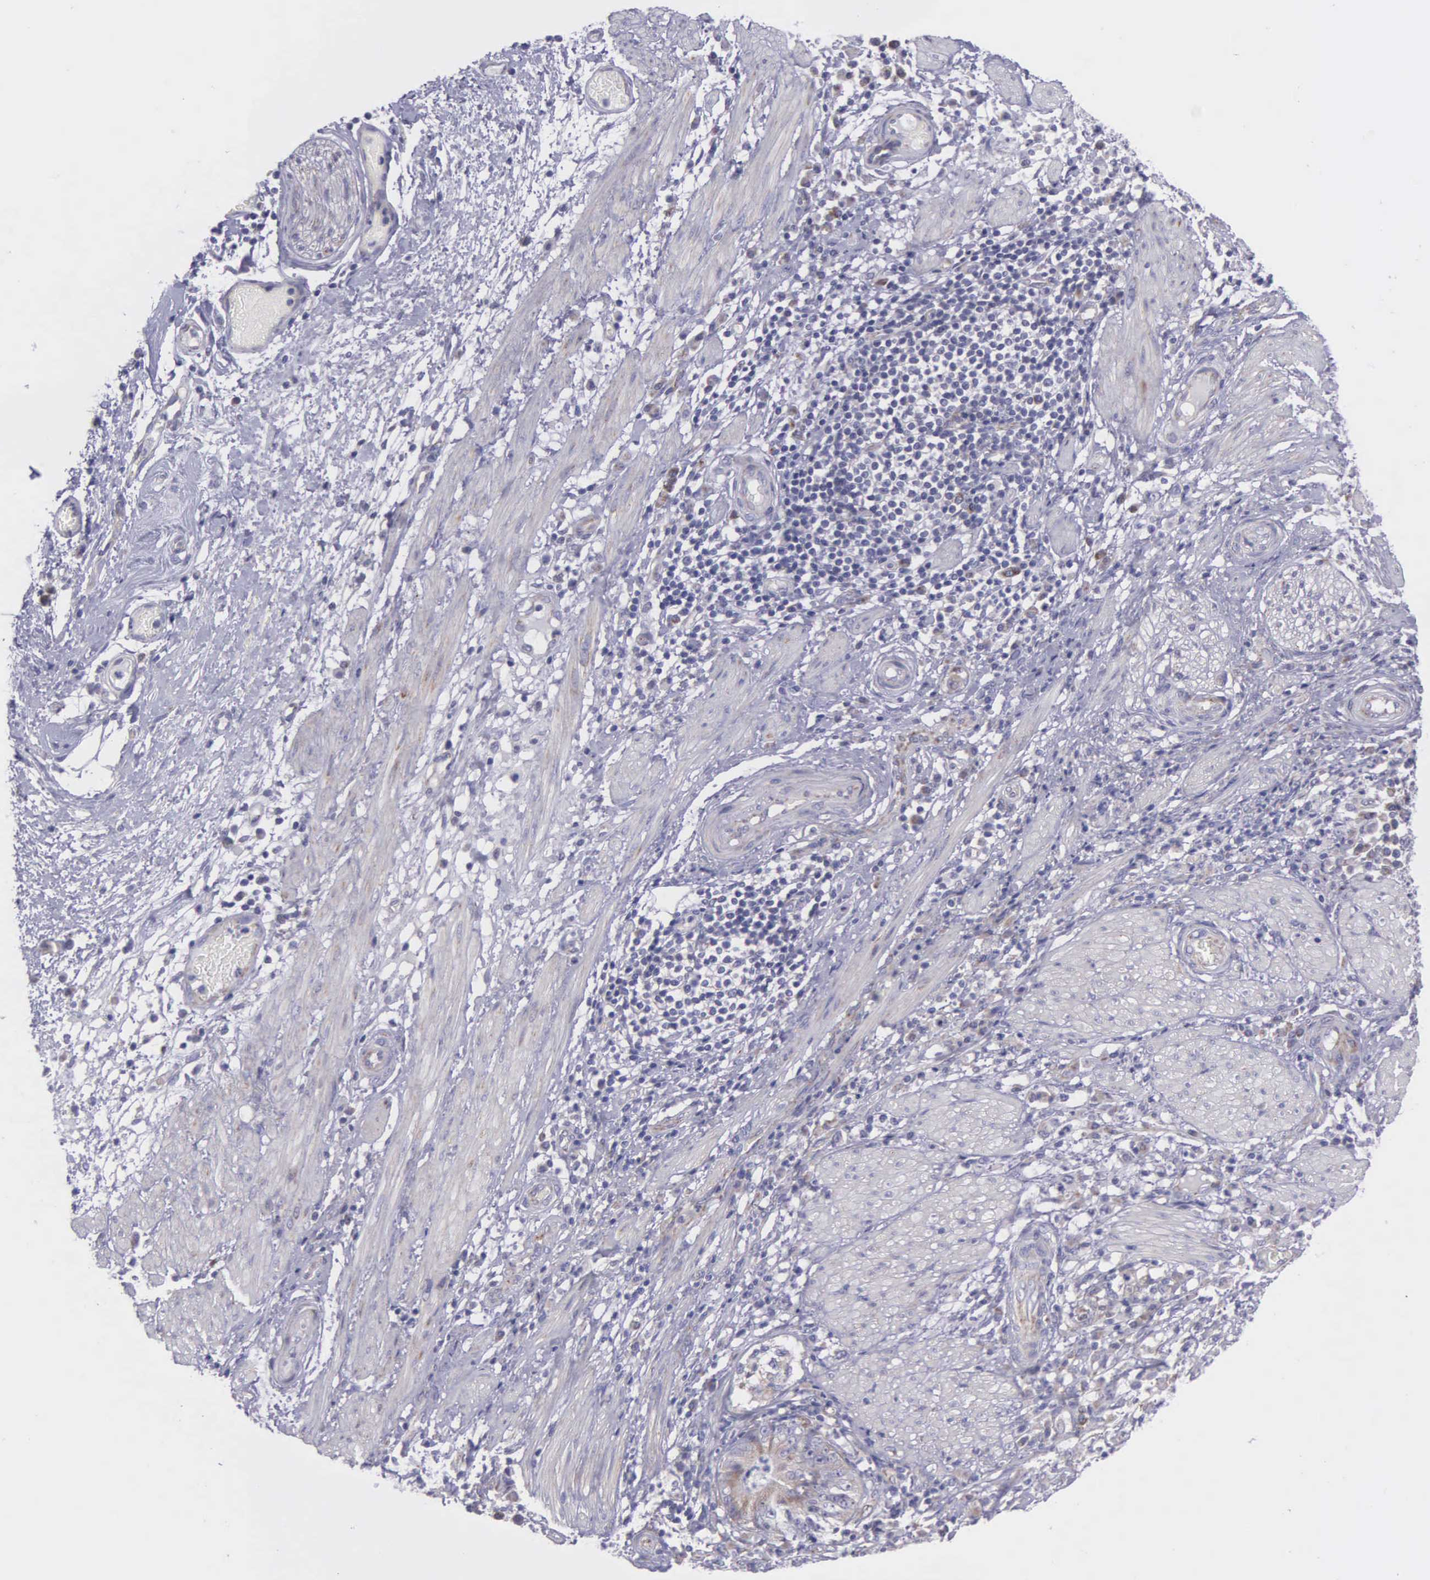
{"staining": {"intensity": "moderate", "quantity": "25%-75%", "location": "cytoplasmic/membranous"}, "tissue": "stomach cancer", "cell_type": "Tumor cells", "image_type": "cancer", "snomed": [{"axis": "morphology", "description": "Adenocarcinoma, NOS"}, {"axis": "topography", "description": "Stomach, lower"}], "caption": "A photomicrograph showing moderate cytoplasmic/membranous staining in approximately 25%-75% of tumor cells in stomach adenocarcinoma, as visualized by brown immunohistochemical staining.", "gene": "SYNJ2BP", "patient": {"sex": "female", "age": 86}}